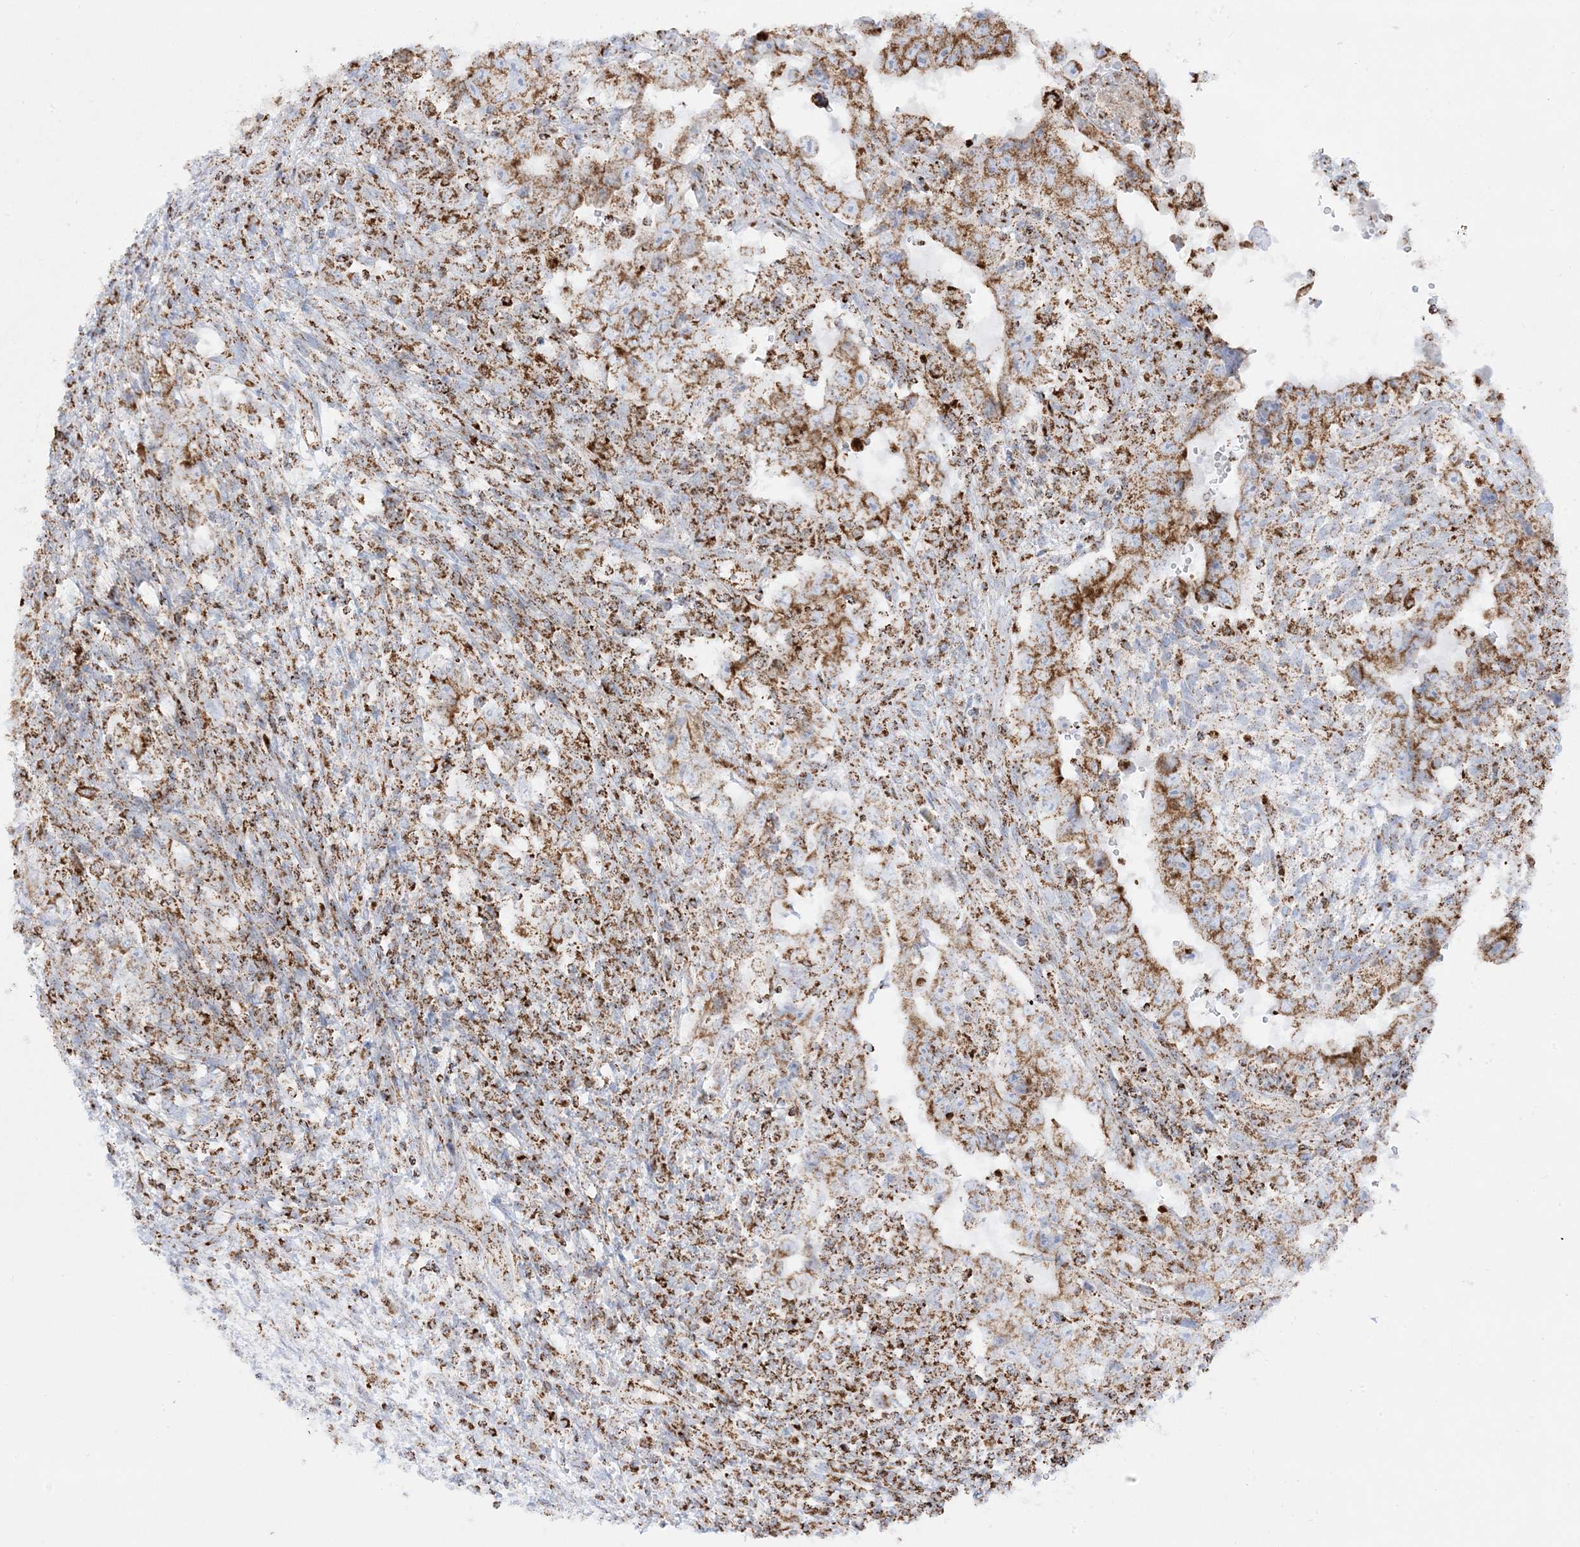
{"staining": {"intensity": "moderate", "quantity": ">75%", "location": "cytoplasmic/membranous"}, "tissue": "testis cancer", "cell_type": "Tumor cells", "image_type": "cancer", "snomed": [{"axis": "morphology", "description": "Carcinoma, Embryonal, NOS"}, {"axis": "topography", "description": "Testis"}], "caption": "Immunohistochemical staining of human testis cancer (embryonal carcinoma) shows medium levels of moderate cytoplasmic/membranous protein positivity in approximately >75% of tumor cells.", "gene": "MRPS36", "patient": {"sex": "male", "age": 26}}